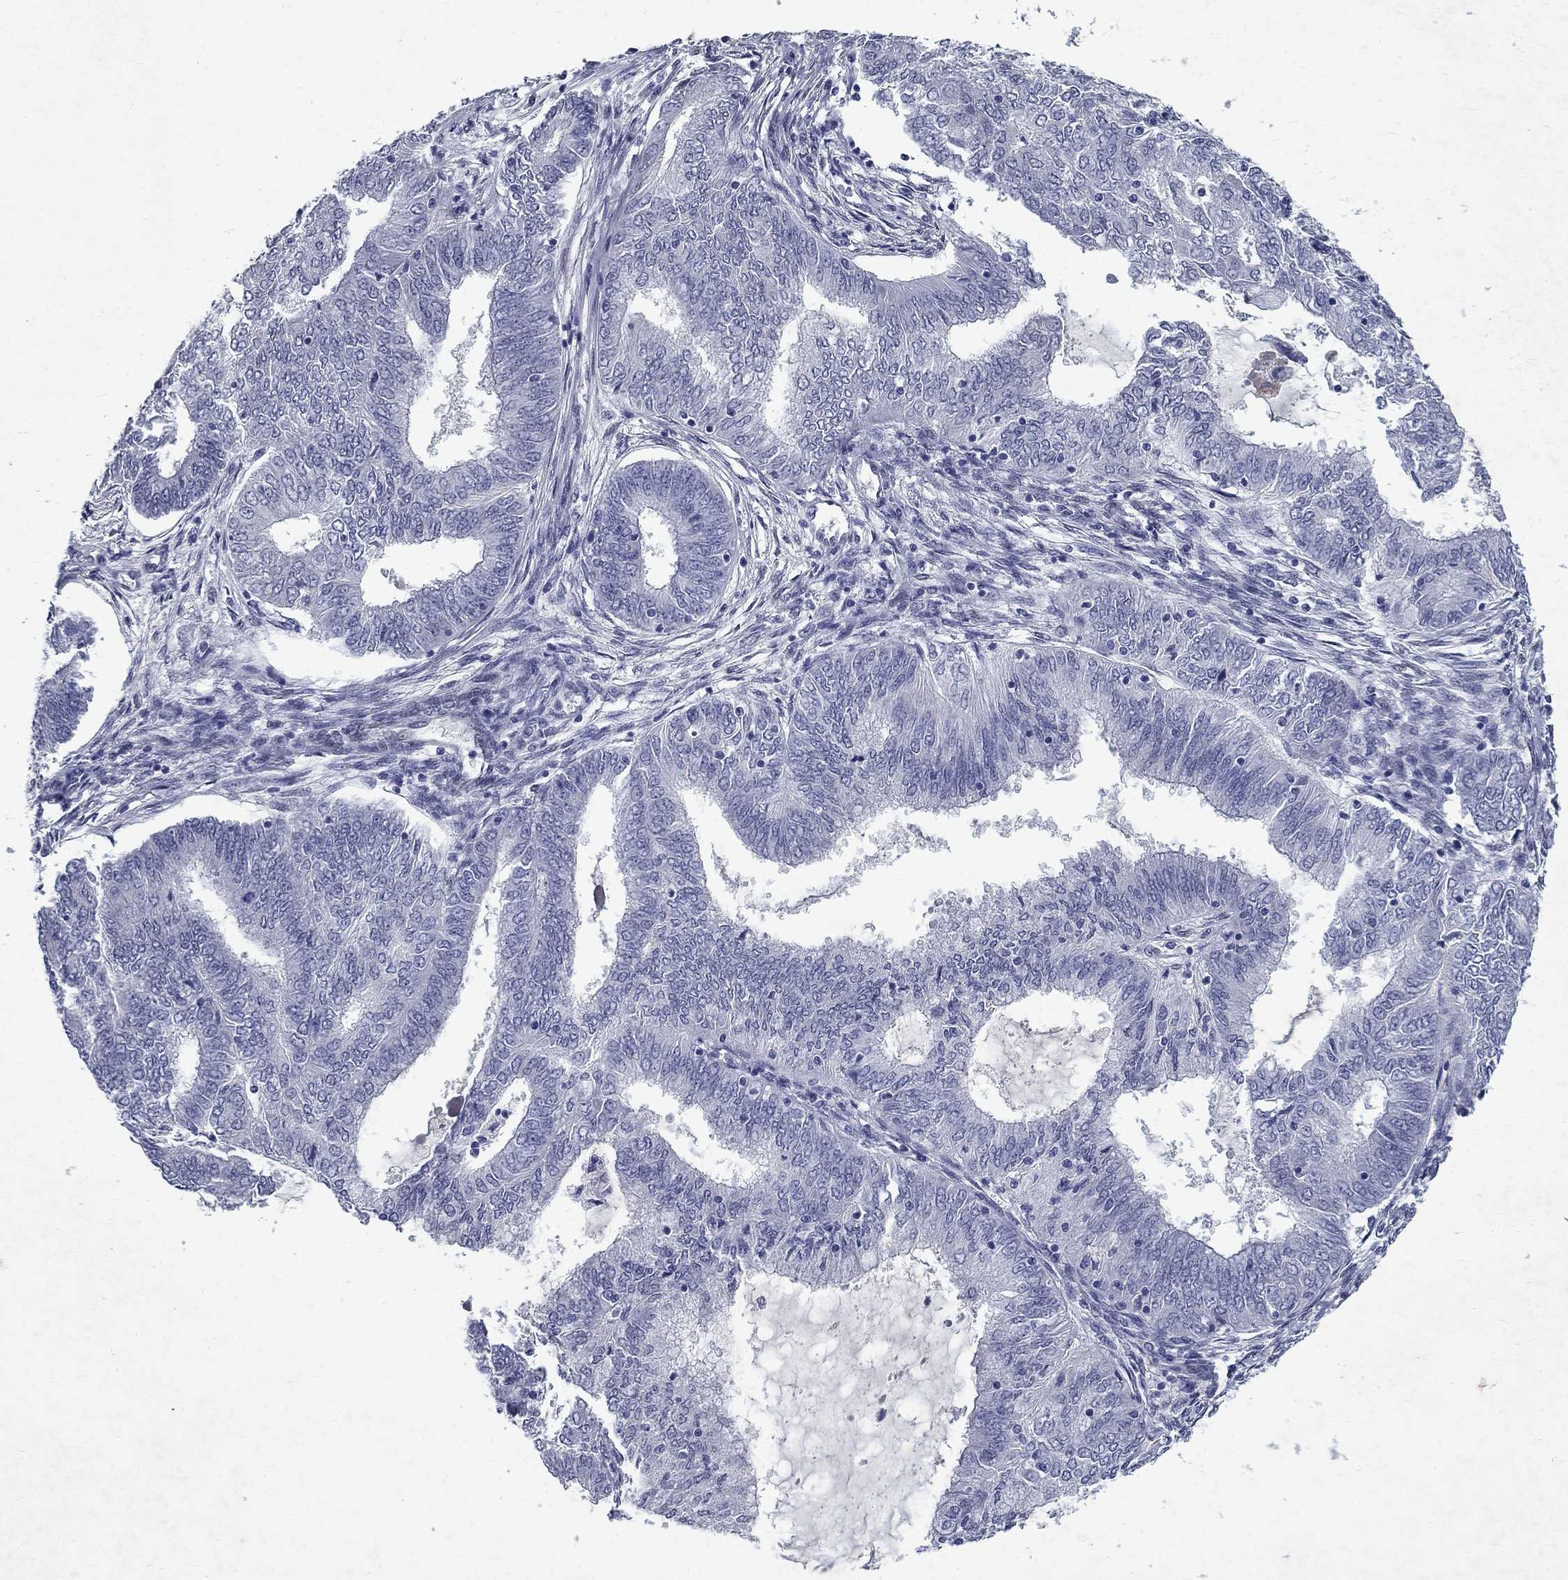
{"staining": {"intensity": "negative", "quantity": "none", "location": "none"}, "tissue": "endometrial cancer", "cell_type": "Tumor cells", "image_type": "cancer", "snomed": [{"axis": "morphology", "description": "Adenocarcinoma, NOS"}, {"axis": "topography", "description": "Endometrium"}], "caption": "Tumor cells show no significant positivity in endometrial cancer.", "gene": "RBFOX1", "patient": {"sex": "female", "age": 62}}